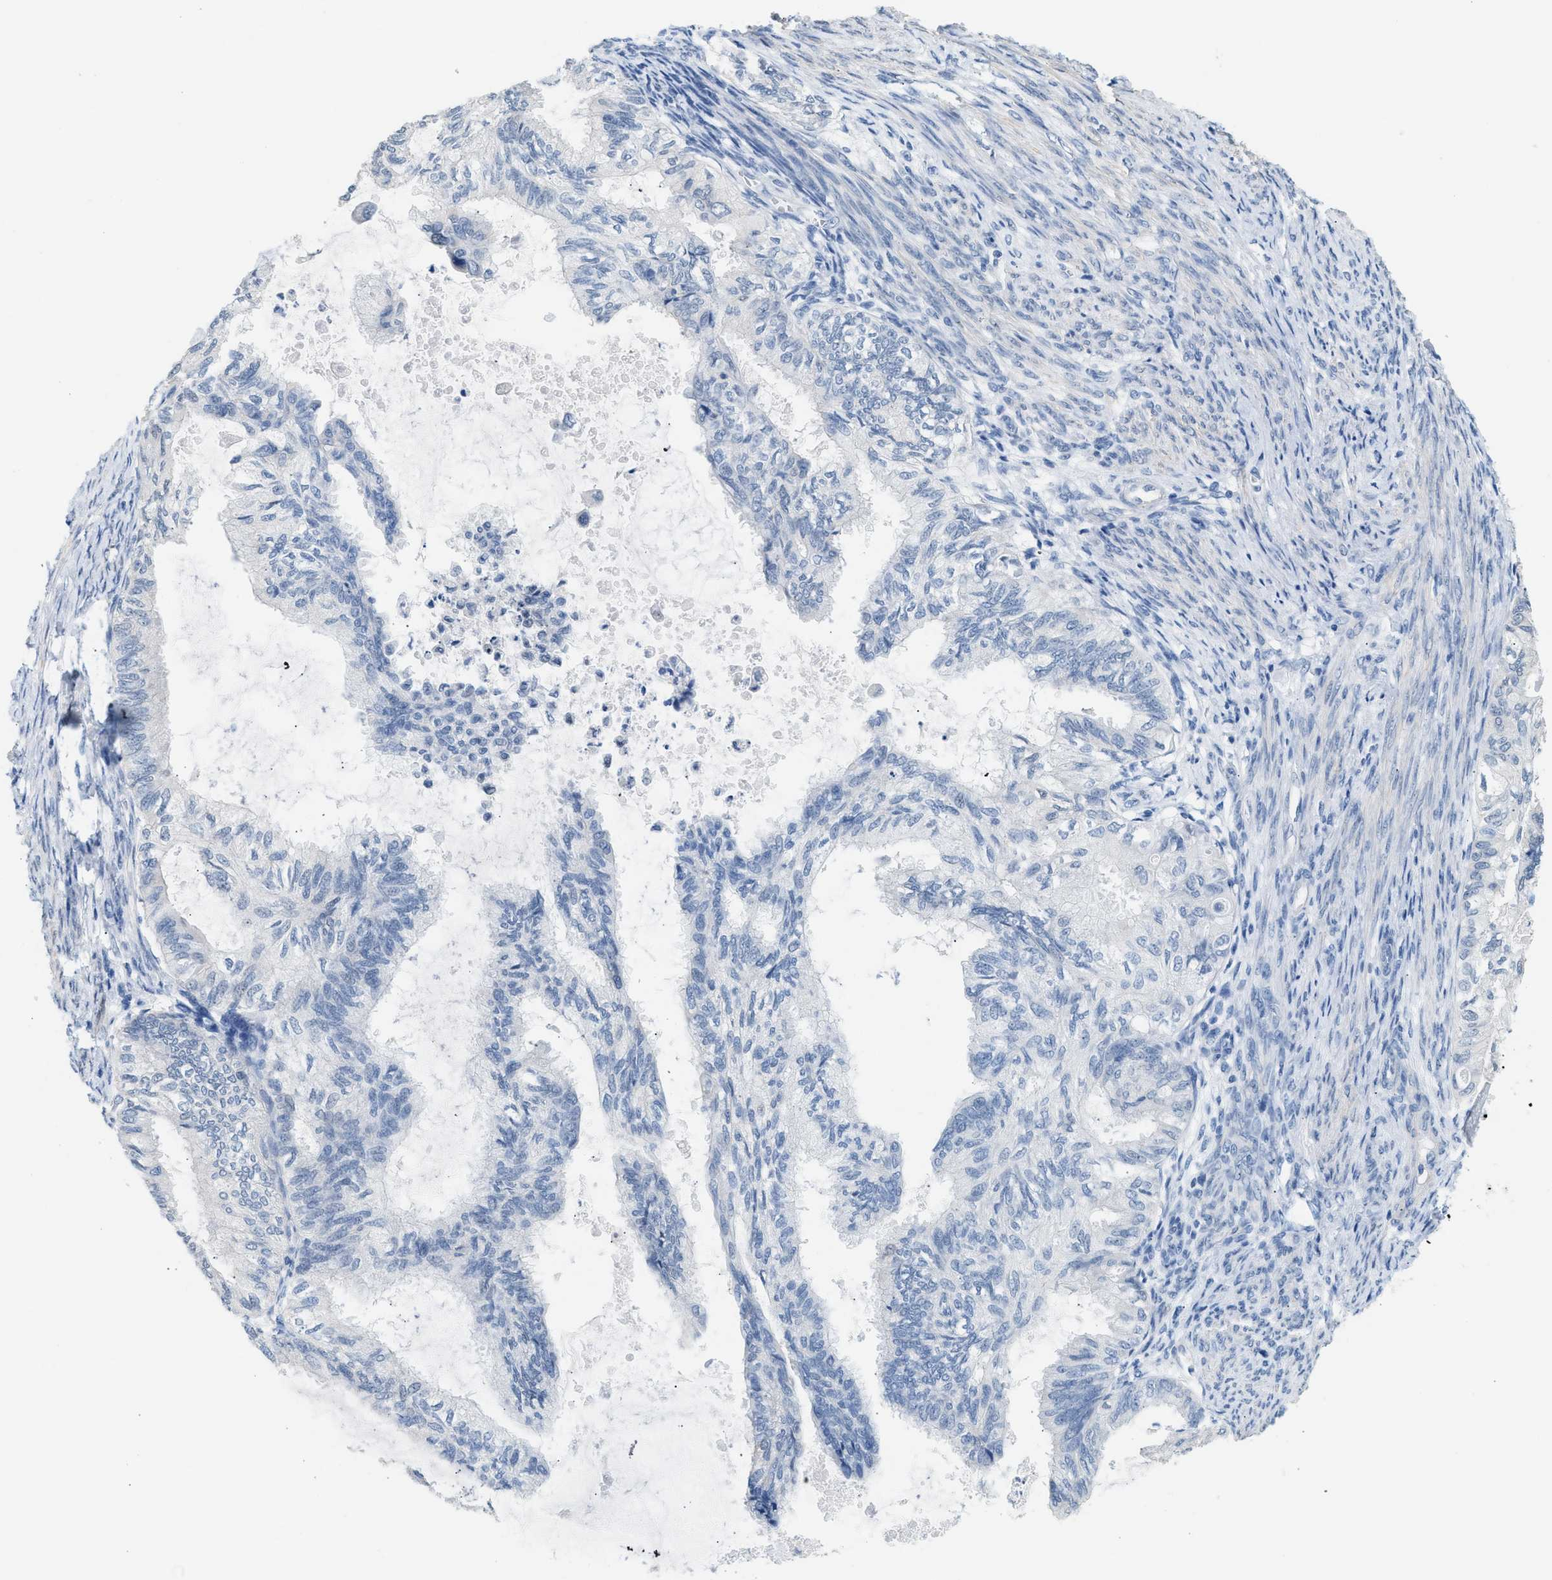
{"staining": {"intensity": "negative", "quantity": "none", "location": "none"}, "tissue": "cervical cancer", "cell_type": "Tumor cells", "image_type": "cancer", "snomed": [{"axis": "morphology", "description": "Normal tissue, NOS"}, {"axis": "morphology", "description": "Adenocarcinoma, NOS"}, {"axis": "topography", "description": "Cervix"}, {"axis": "topography", "description": "Endometrium"}], "caption": "This is a micrograph of immunohistochemistry (IHC) staining of cervical cancer (adenocarcinoma), which shows no positivity in tumor cells. The staining was performed using DAB to visualize the protein expression in brown, while the nuclei were stained in blue with hematoxylin (Magnification: 20x).", "gene": "SPAM1", "patient": {"sex": "female", "age": 86}}